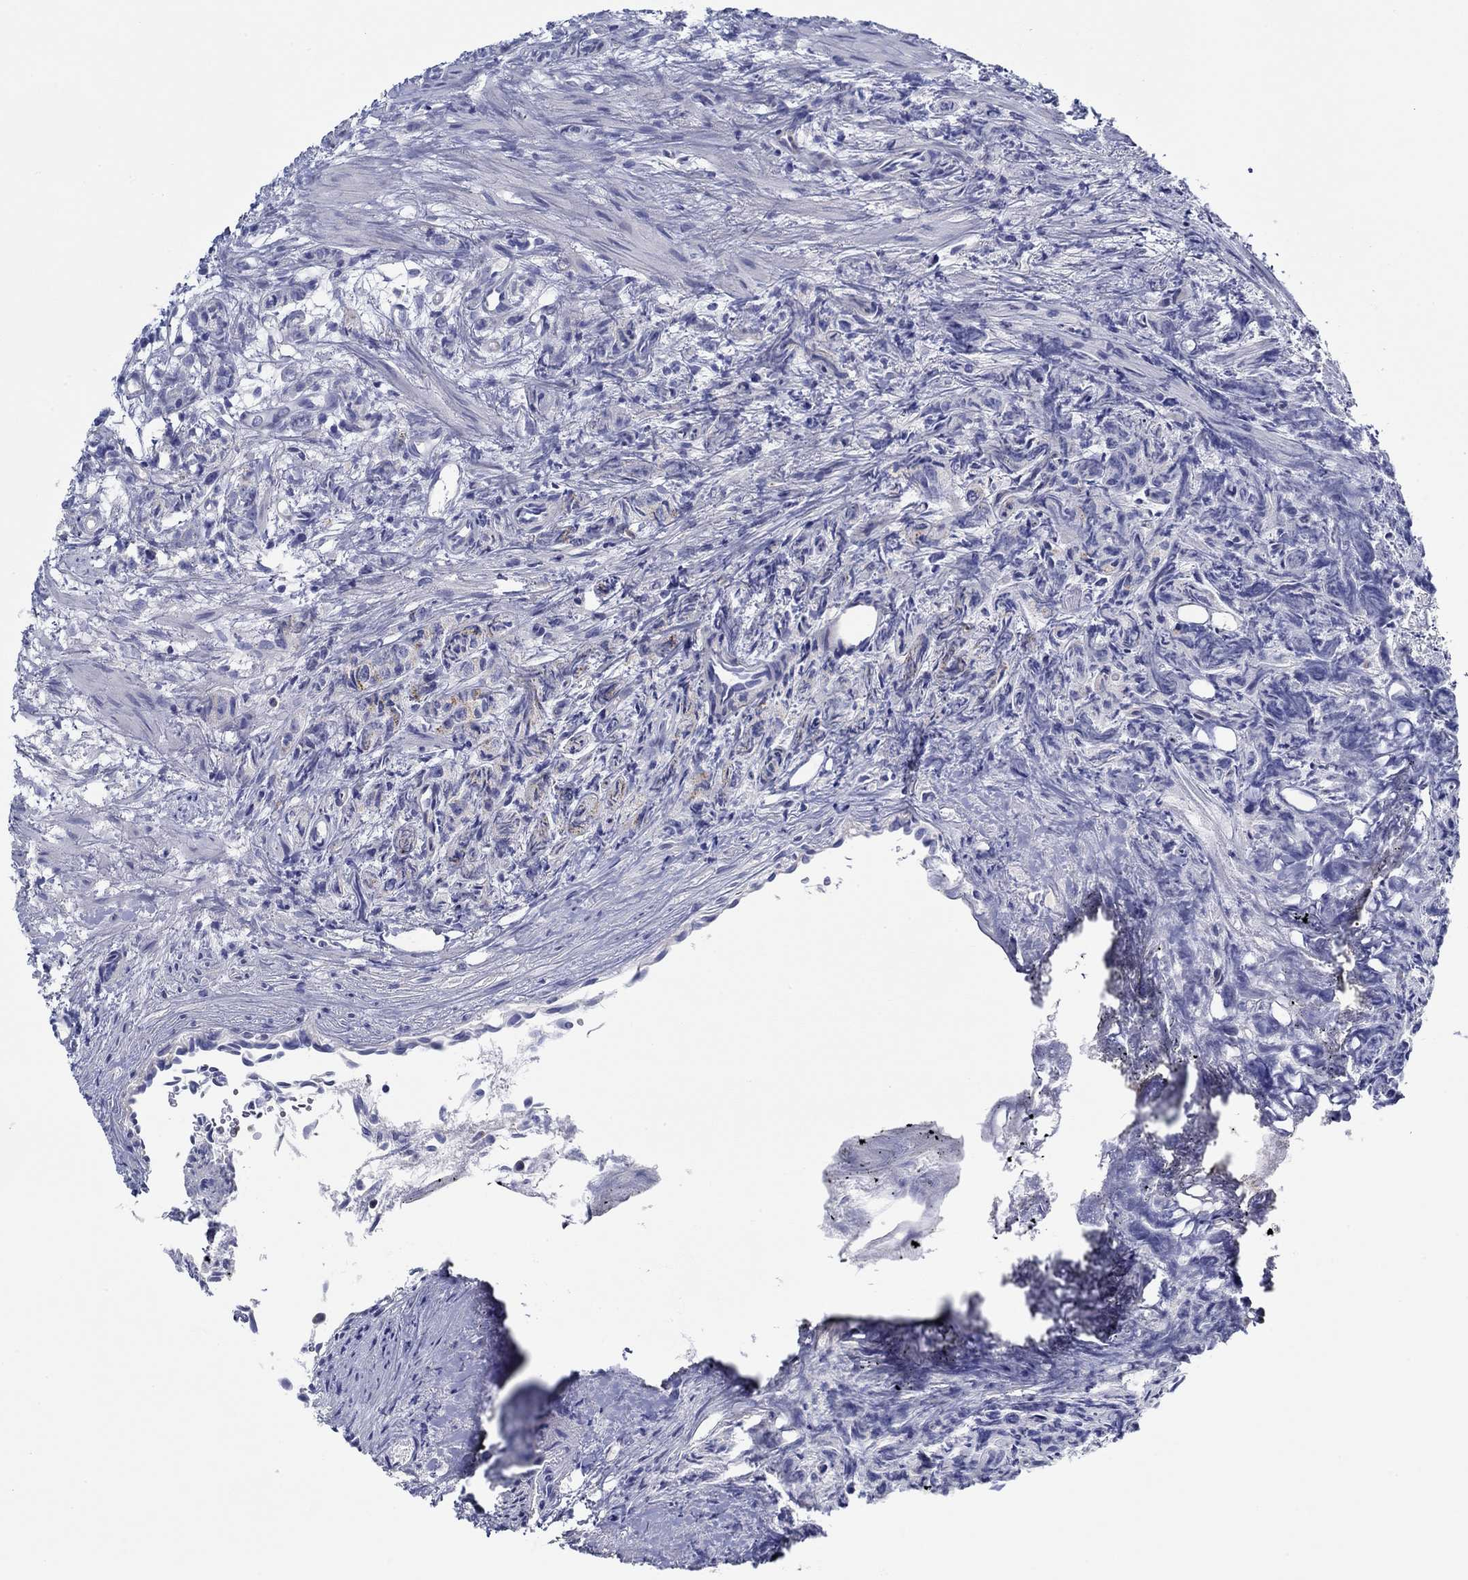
{"staining": {"intensity": "negative", "quantity": "none", "location": "none"}, "tissue": "prostate cancer", "cell_type": "Tumor cells", "image_type": "cancer", "snomed": [{"axis": "morphology", "description": "Adenocarcinoma, High grade"}, {"axis": "topography", "description": "Prostate"}], "caption": "An image of prostate cancer (high-grade adenocarcinoma) stained for a protein reveals no brown staining in tumor cells.", "gene": "CFAP61", "patient": {"sex": "male", "age": 53}}